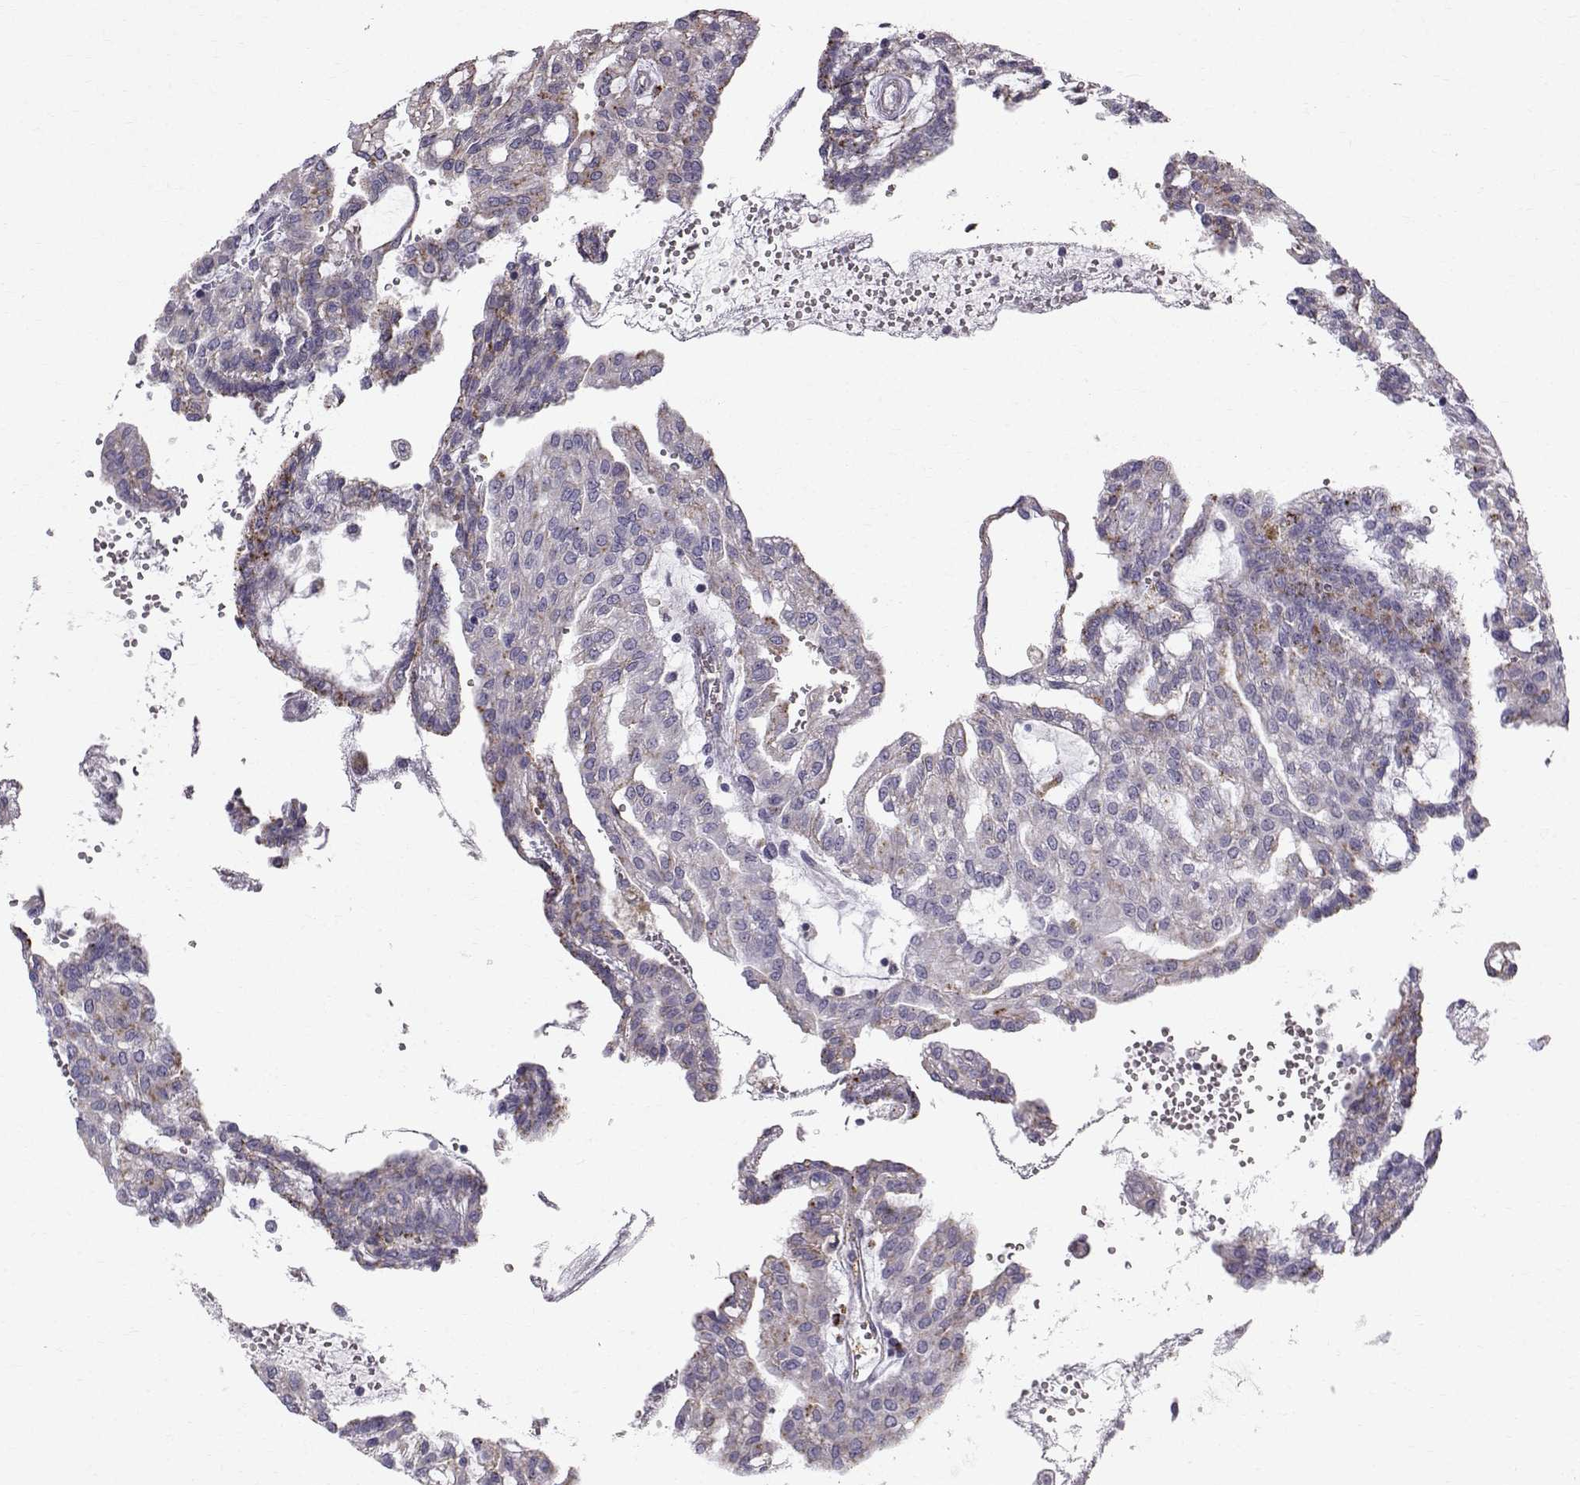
{"staining": {"intensity": "negative", "quantity": "none", "location": "none"}, "tissue": "renal cancer", "cell_type": "Tumor cells", "image_type": "cancer", "snomed": [{"axis": "morphology", "description": "Adenocarcinoma, NOS"}, {"axis": "topography", "description": "Kidney"}], "caption": "Human renal cancer (adenocarcinoma) stained for a protein using immunohistochemistry (IHC) demonstrates no positivity in tumor cells.", "gene": "CALCR", "patient": {"sex": "male", "age": 63}}